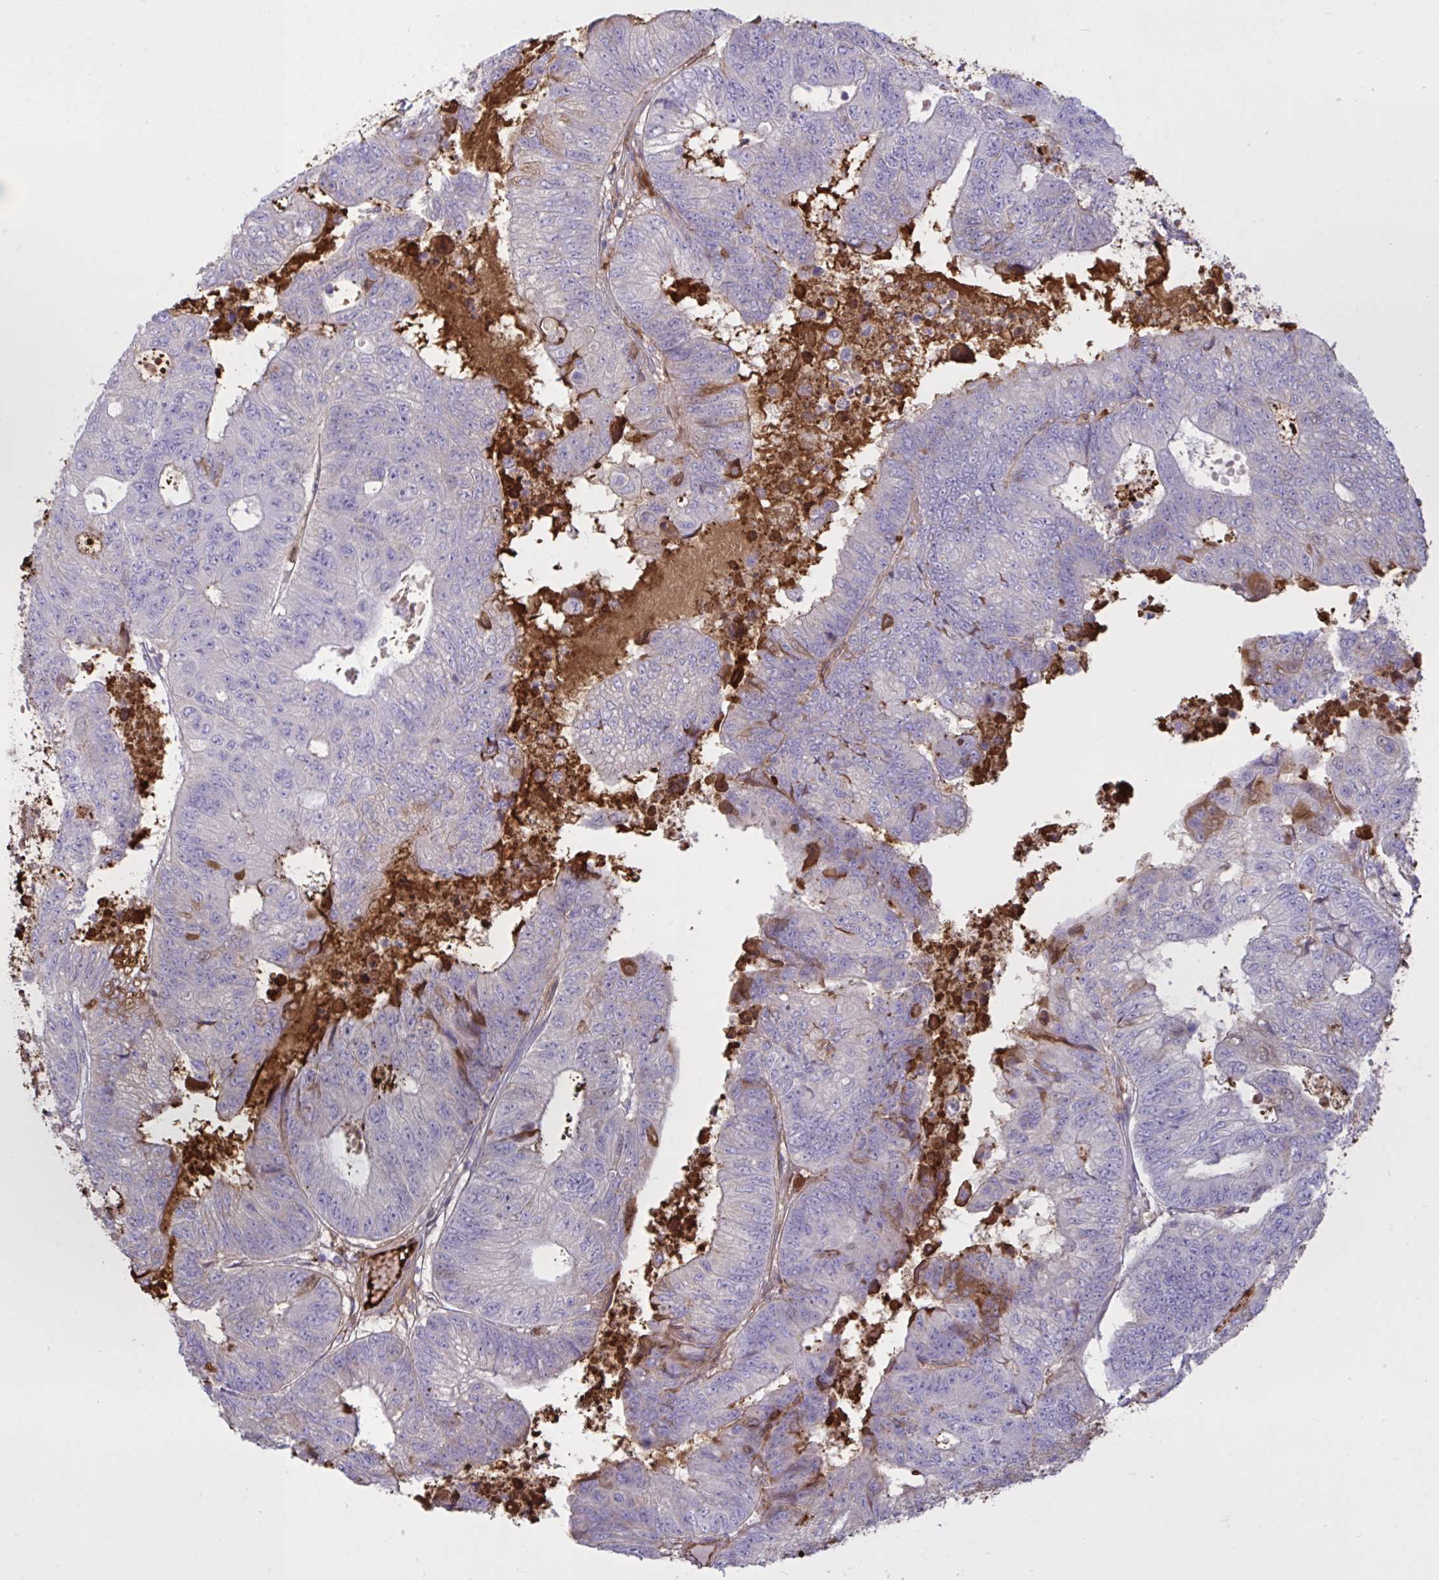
{"staining": {"intensity": "negative", "quantity": "none", "location": "none"}, "tissue": "colorectal cancer", "cell_type": "Tumor cells", "image_type": "cancer", "snomed": [{"axis": "morphology", "description": "Adenocarcinoma, NOS"}, {"axis": "topography", "description": "Colon"}], "caption": "A high-resolution photomicrograph shows immunohistochemistry staining of adenocarcinoma (colorectal), which shows no significant expression in tumor cells. (Stains: DAB (3,3'-diaminobenzidine) immunohistochemistry (IHC) with hematoxylin counter stain, Microscopy: brightfield microscopy at high magnification).", "gene": "IL1R1", "patient": {"sex": "female", "age": 48}}